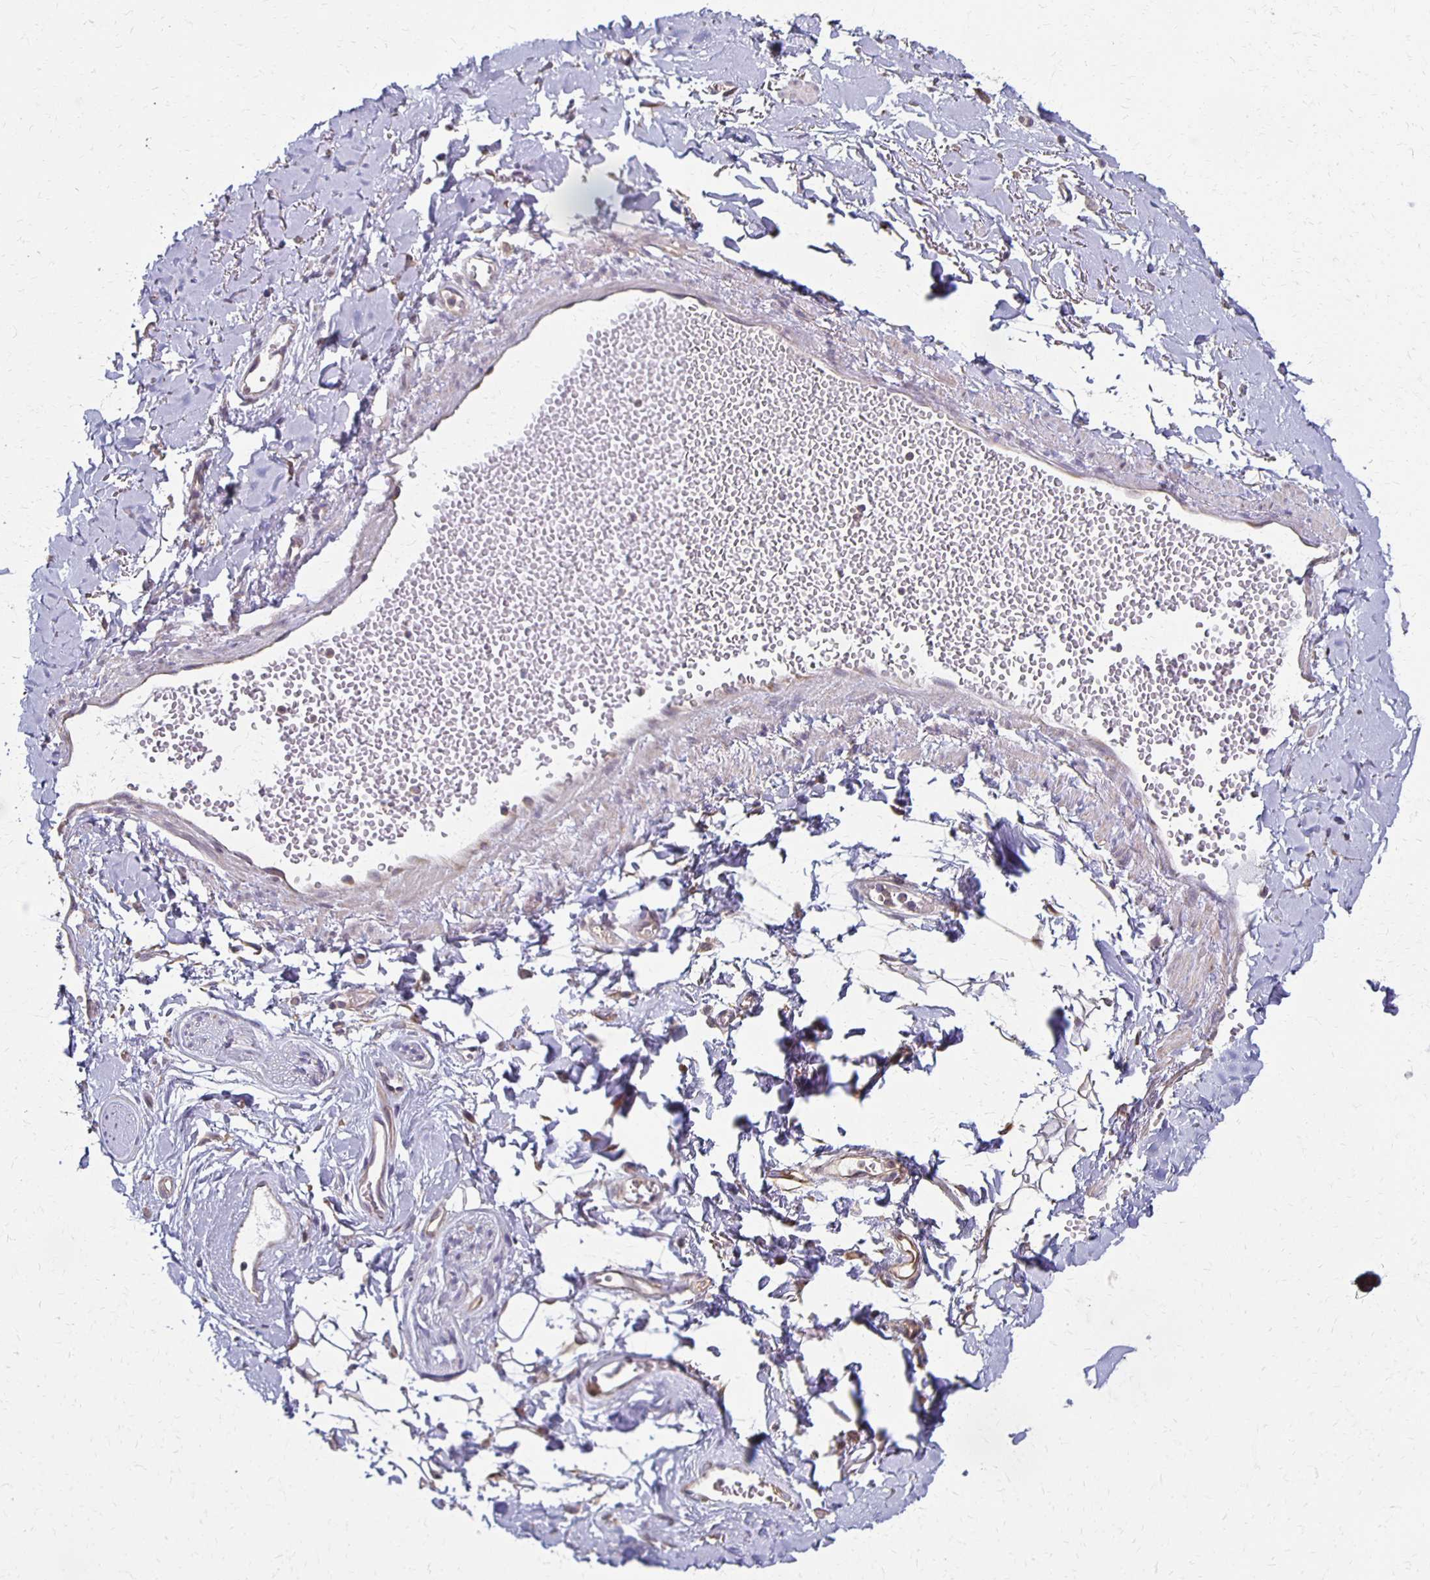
{"staining": {"intensity": "negative", "quantity": "none", "location": "none"}, "tissue": "adipose tissue", "cell_type": "Adipocytes", "image_type": "normal", "snomed": [{"axis": "morphology", "description": "Normal tissue, NOS"}, {"axis": "topography", "description": "Anal"}, {"axis": "topography", "description": "Peripheral nerve tissue"}], "caption": "There is no significant positivity in adipocytes of adipose tissue. (DAB (3,3'-diaminobenzidine) immunohistochemistry visualized using brightfield microscopy, high magnification).", "gene": "GPX4", "patient": {"sex": "male", "age": 78}}